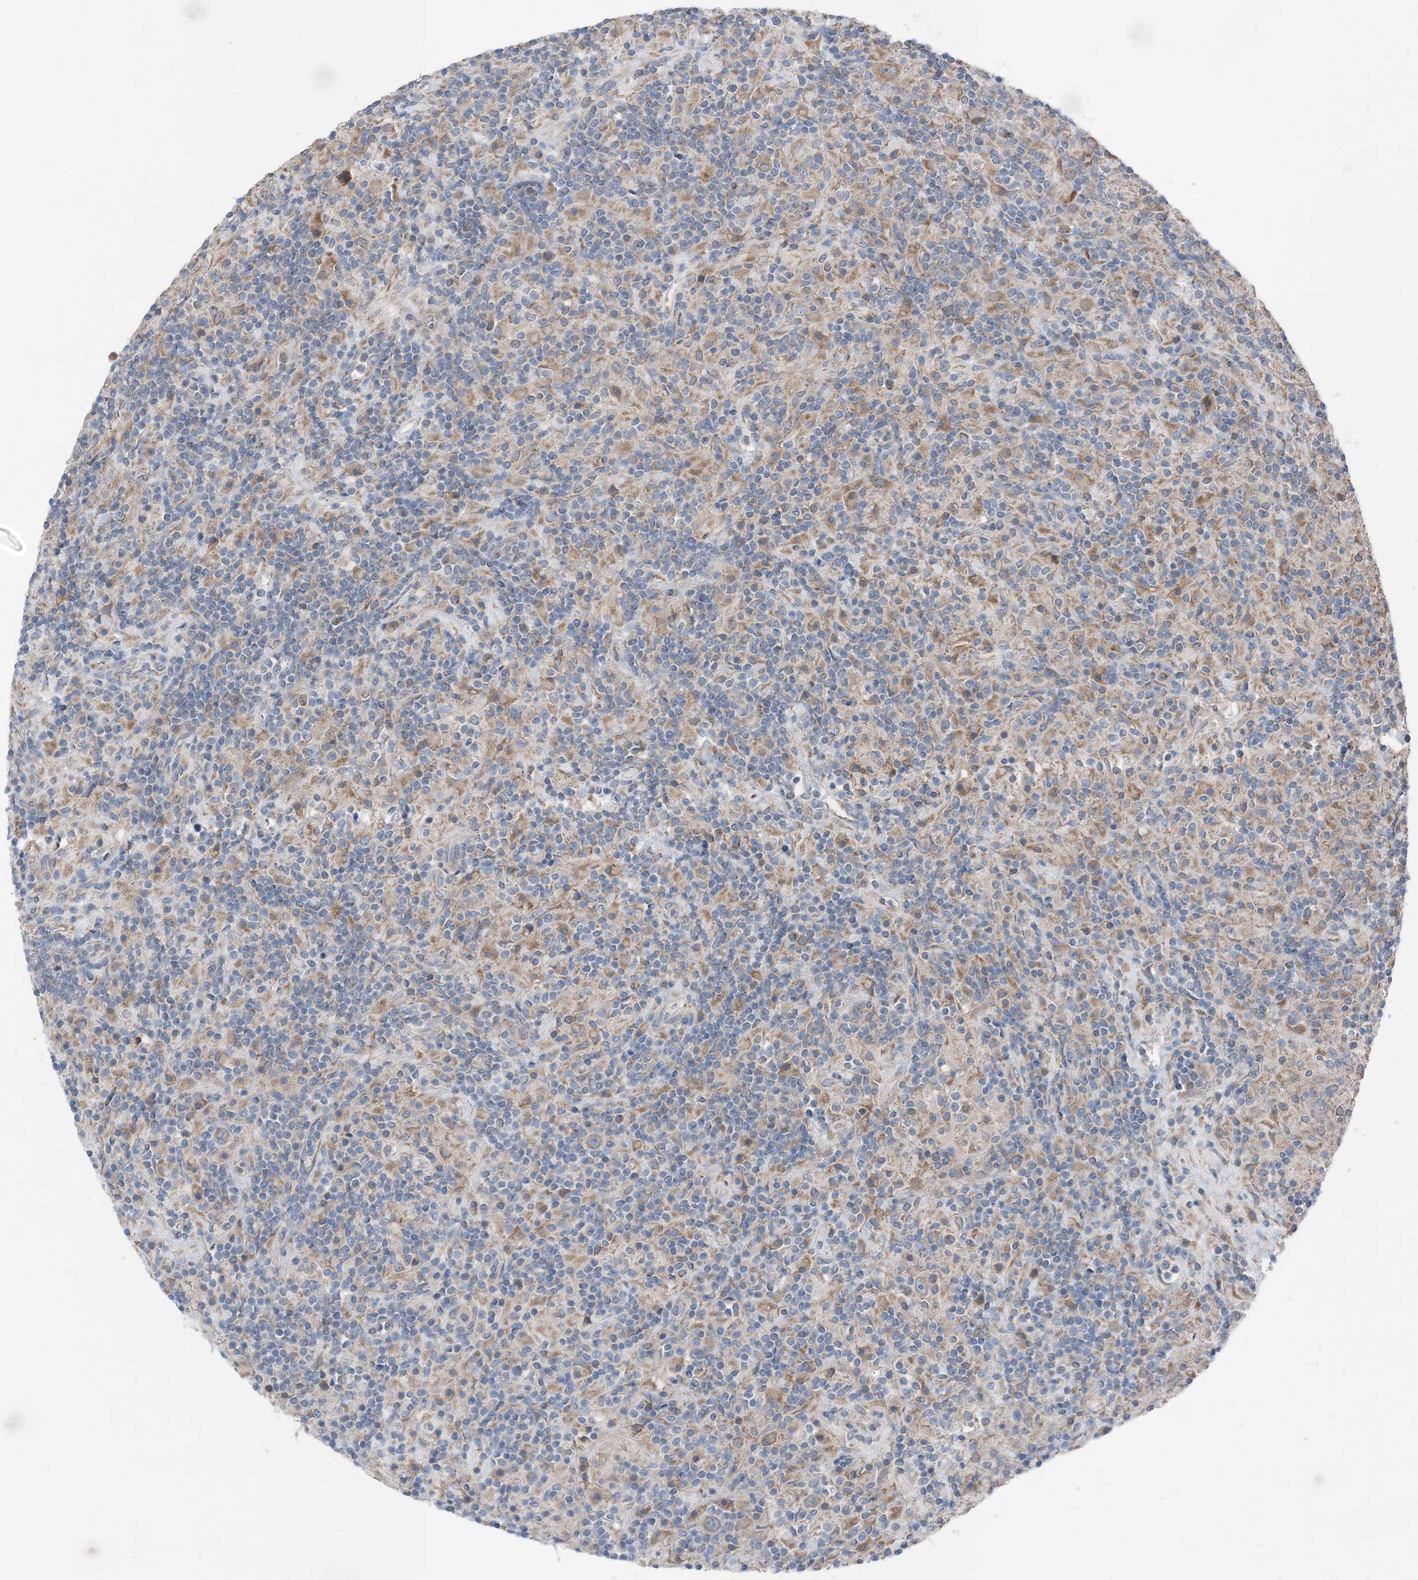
{"staining": {"intensity": "weak", "quantity": ">75%", "location": "cytoplasmic/membranous"}, "tissue": "lymphoma", "cell_type": "Tumor cells", "image_type": "cancer", "snomed": [{"axis": "morphology", "description": "Hodgkin's disease, NOS"}, {"axis": "topography", "description": "Lymph node"}], "caption": "Human lymphoma stained for a protein (brown) exhibits weak cytoplasmic/membranous positive expression in about >75% of tumor cells.", "gene": "DHX30", "patient": {"sex": "male", "age": 70}}